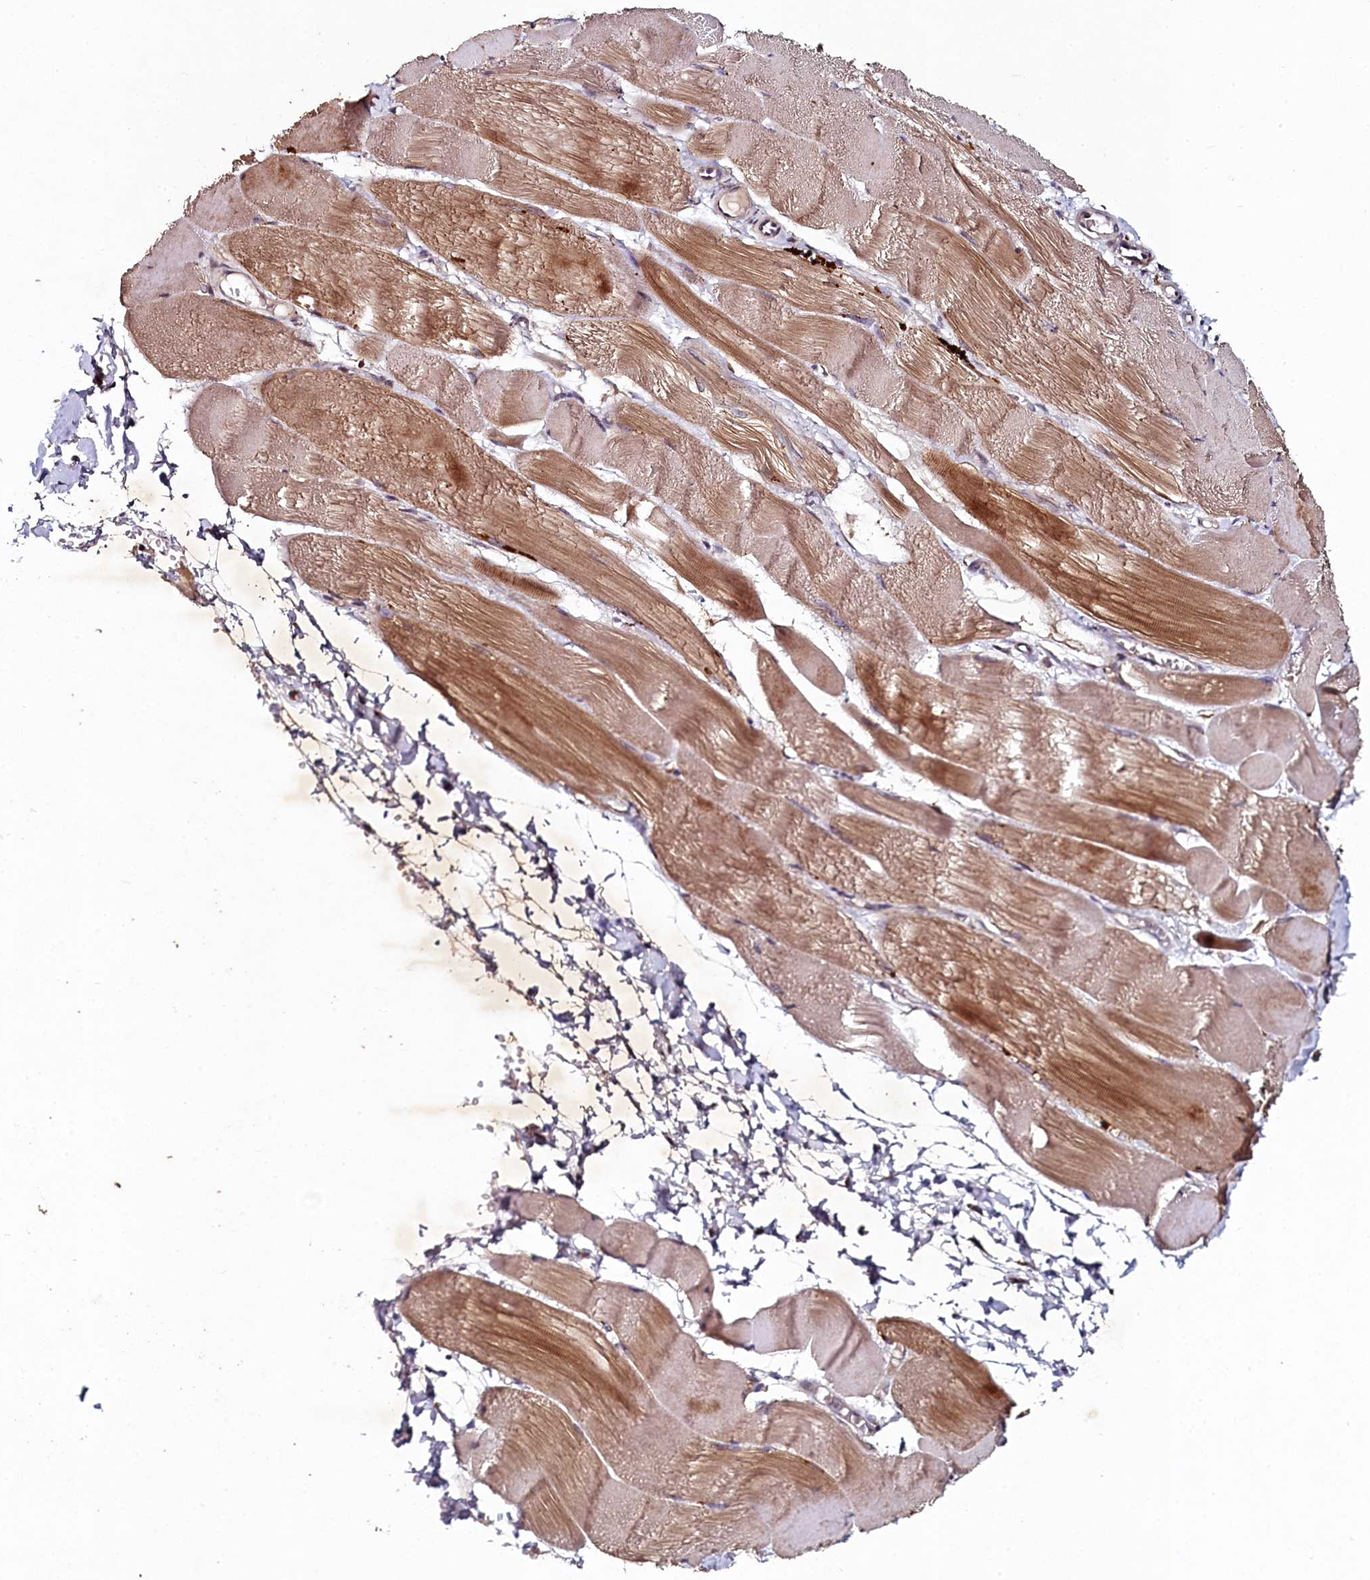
{"staining": {"intensity": "moderate", "quantity": ">75%", "location": "cytoplasmic/membranous"}, "tissue": "skeletal muscle", "cell_type": "Myocytes", "image_type": "normal", "snomed": [{"axis": "morphology", "description": "Normal tissue, NOS"}, {"axis": "morphology", "description": "Basal cell carcinoma"}, {"axis": "topography", "description": "Skeletal muscle"}], "caption": "The immunohistochemical stain labels moderate cytoplasmic/membranous positivity in myocytes of unremarkable skeletal muscle.", "gene": "SEC24C", "patient": {"sex": "female", "age": 64}}